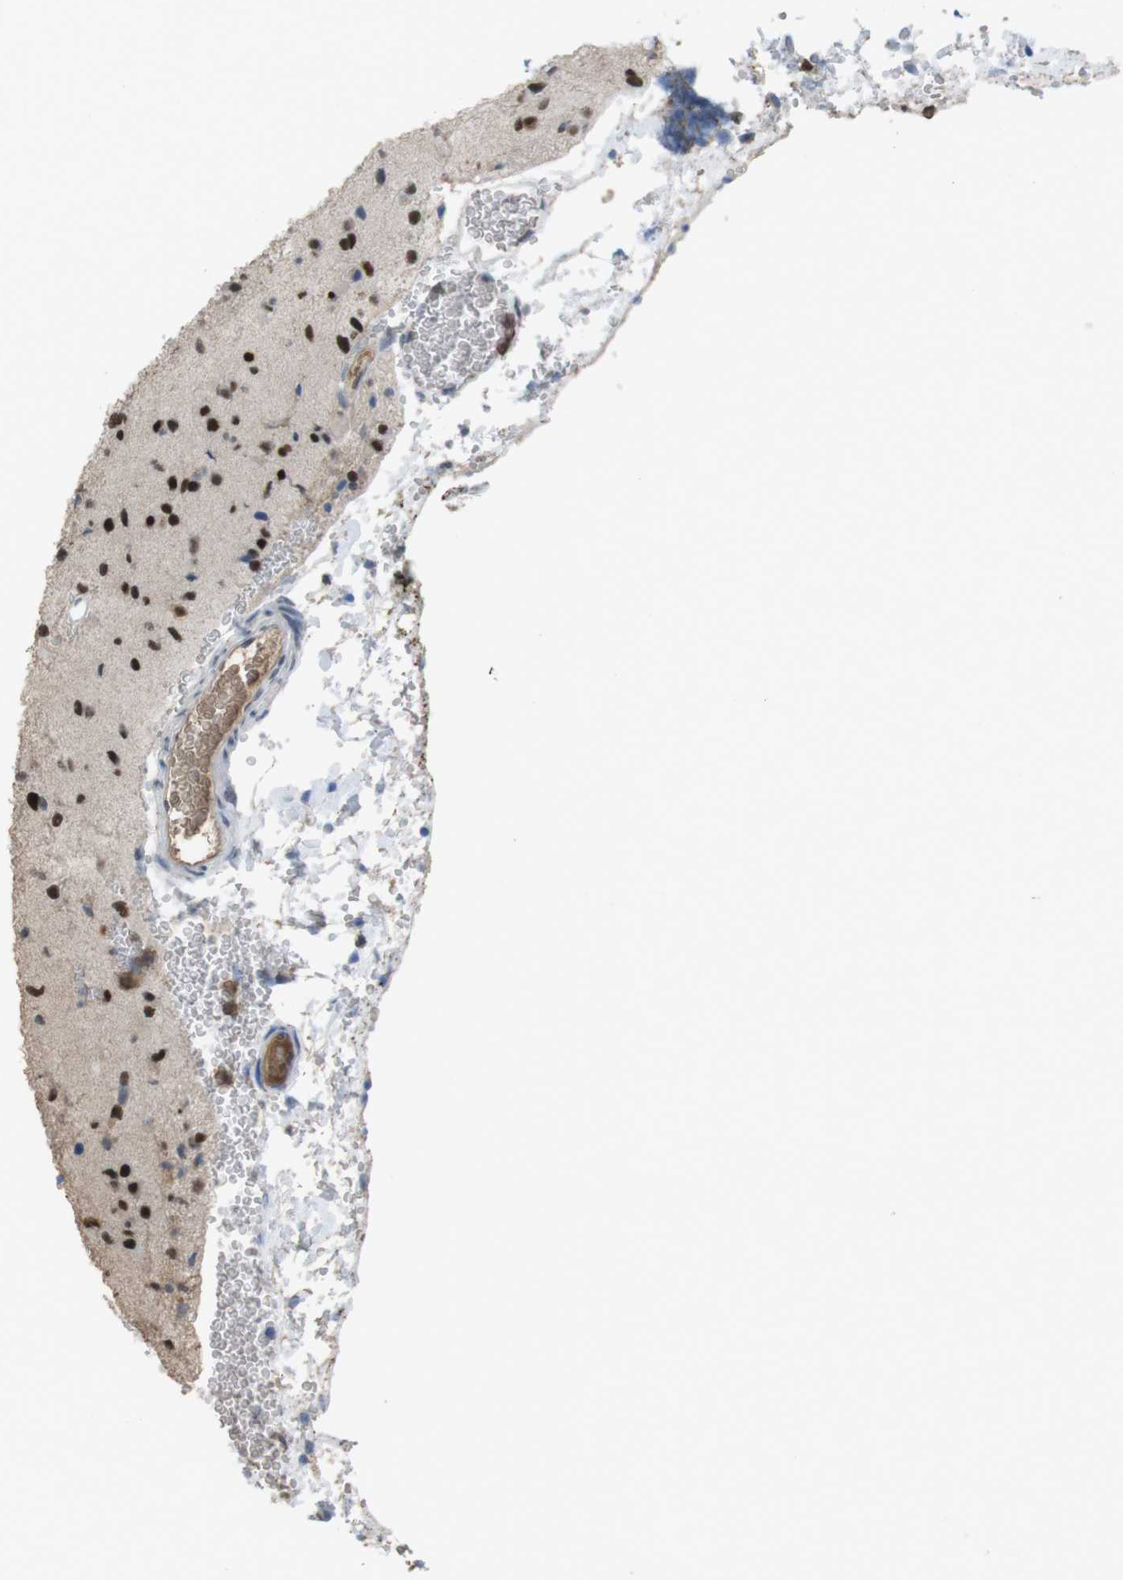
{"staining": {"intensity": "strong", "quantity": ">75%", "location": "nuclear"}, "tissue": "glioma", "cell_type": "Tumor cells", "image_type": "cancer", "snomed": [{"axis": "morphology", "description": "Glioma, malignant, Low grade"}, {"axis": "topography", "description": "Brain"}], "caption": "Tumor cells demonstrate high levels of strong nuclear expression in about >75% of cells in malignant glioma (low-grade). Nuclei are stained in blue.", "gene": "SUB1", "patient": {"sex": "female", "age": 22}}